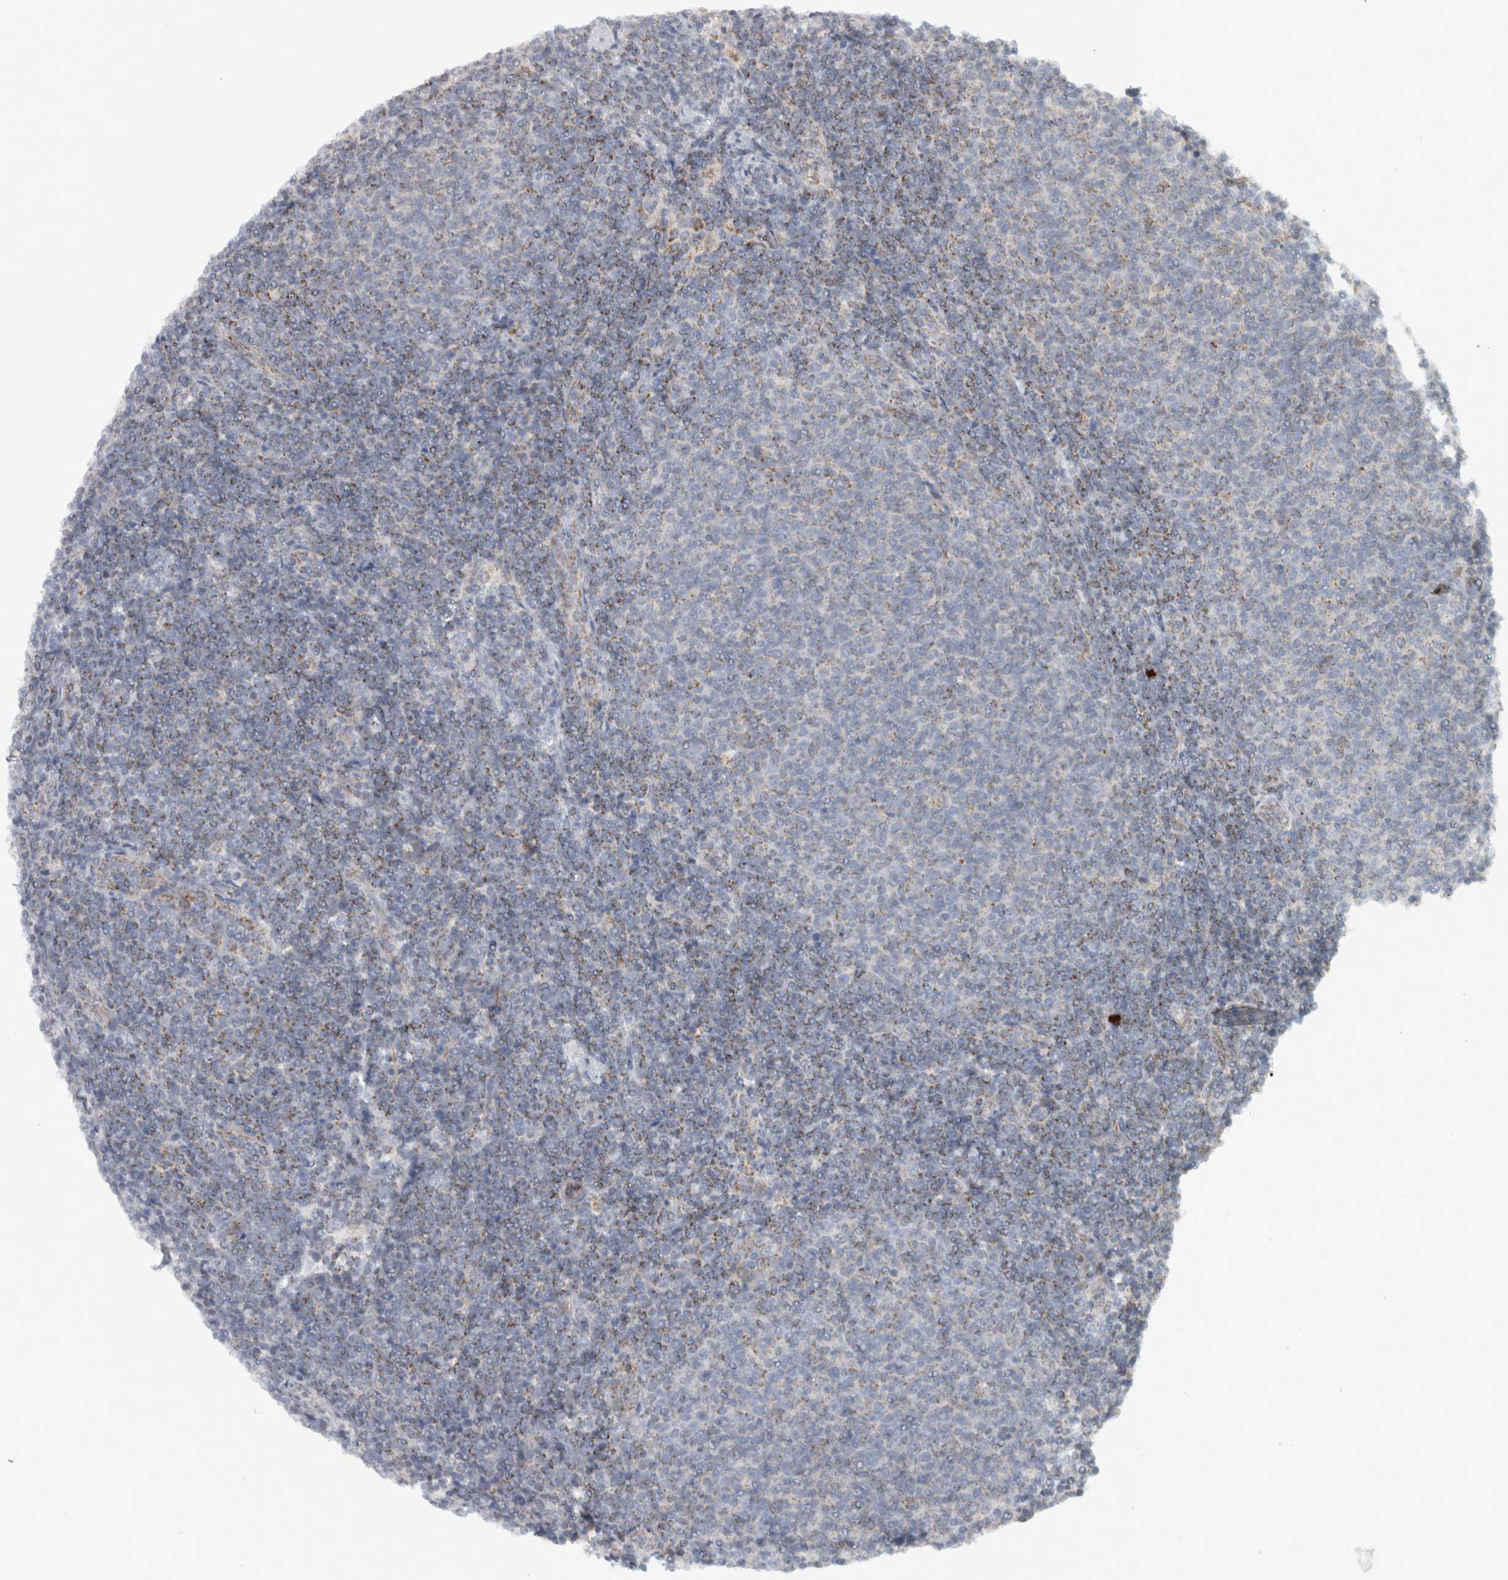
{"staining": {"intensity": "weak", "quantity": "<25%", "location": "cytoplasmic/membranous"}, "tissue": "lymphoma", "cell_type": "Tumor cells", "image_type": "cancer", "snomed": [{"axis": "morphology", "description": "Malignant lymphoma, non-Hodgkin's type, Low grade"}, {"axis": "topography", "description": "Lymph node"}], "caption": "A high-resolution photomicrograph shows IHC staining of lymphoma, which demonstrates no significant staining in tumor cells.", "gene": "RAB18", "patient": {"sex": "male", "age": 66}}